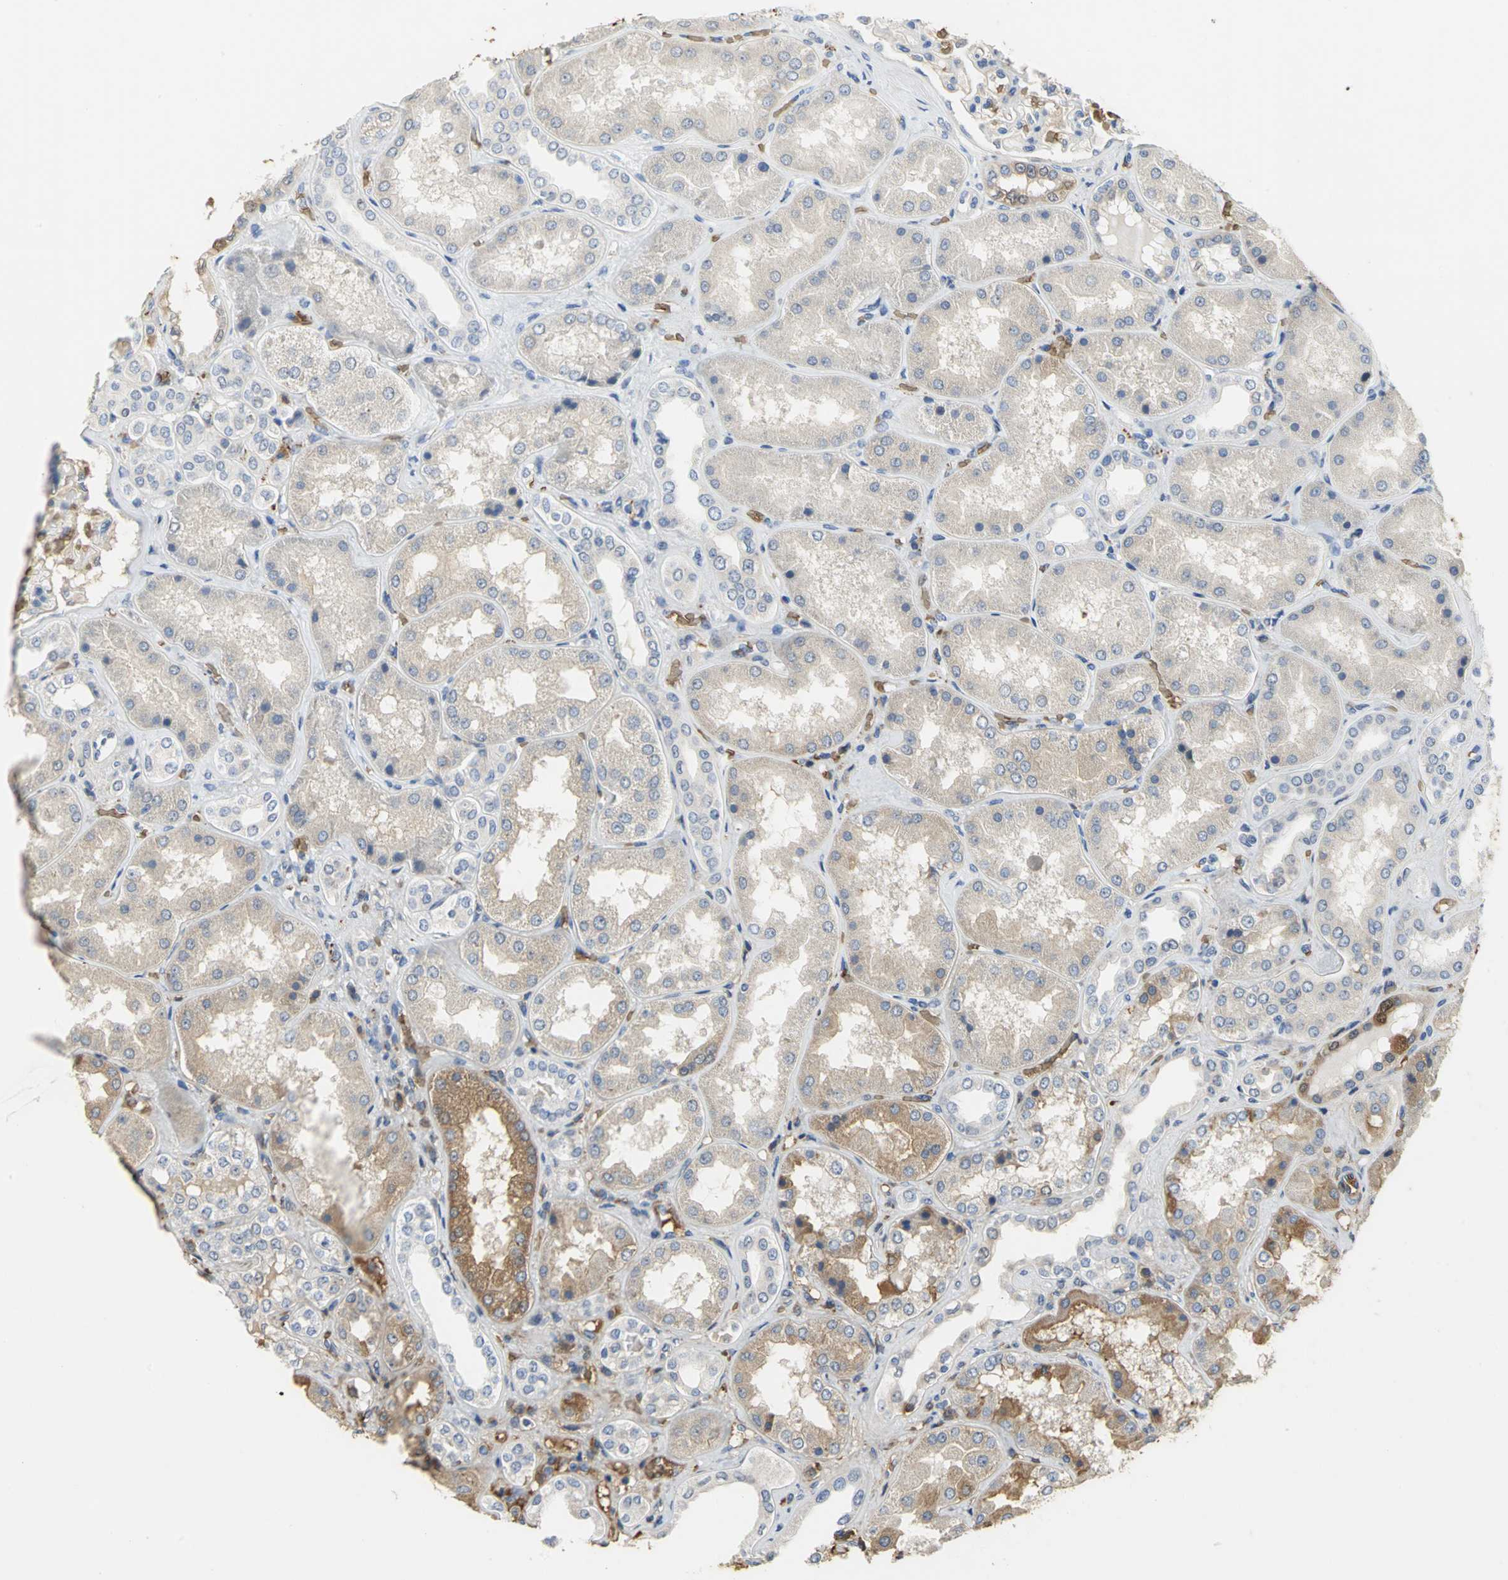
{"staining": {"intensity": "negative", "quantity": "none", "location": "none"}, "tissue": "kidney", "cell_type": "Cells in glomeruli", "image_type": "normal", "snomed": [{"axis": "morphology", "description": "Normal tissue, NOS"}, {"axis": "topography", "description": "Kidney"}], "caption": "Protein analysis of benign kidney exhibits no significant positivity in cells in glomeruli. (DAB (3,3'-diaminobenzidine) immunohistochemistry (IHC) with hematoxylin counter stain).", "gene": "TREM1", "patient": {"sex": "female", "age": 56}}